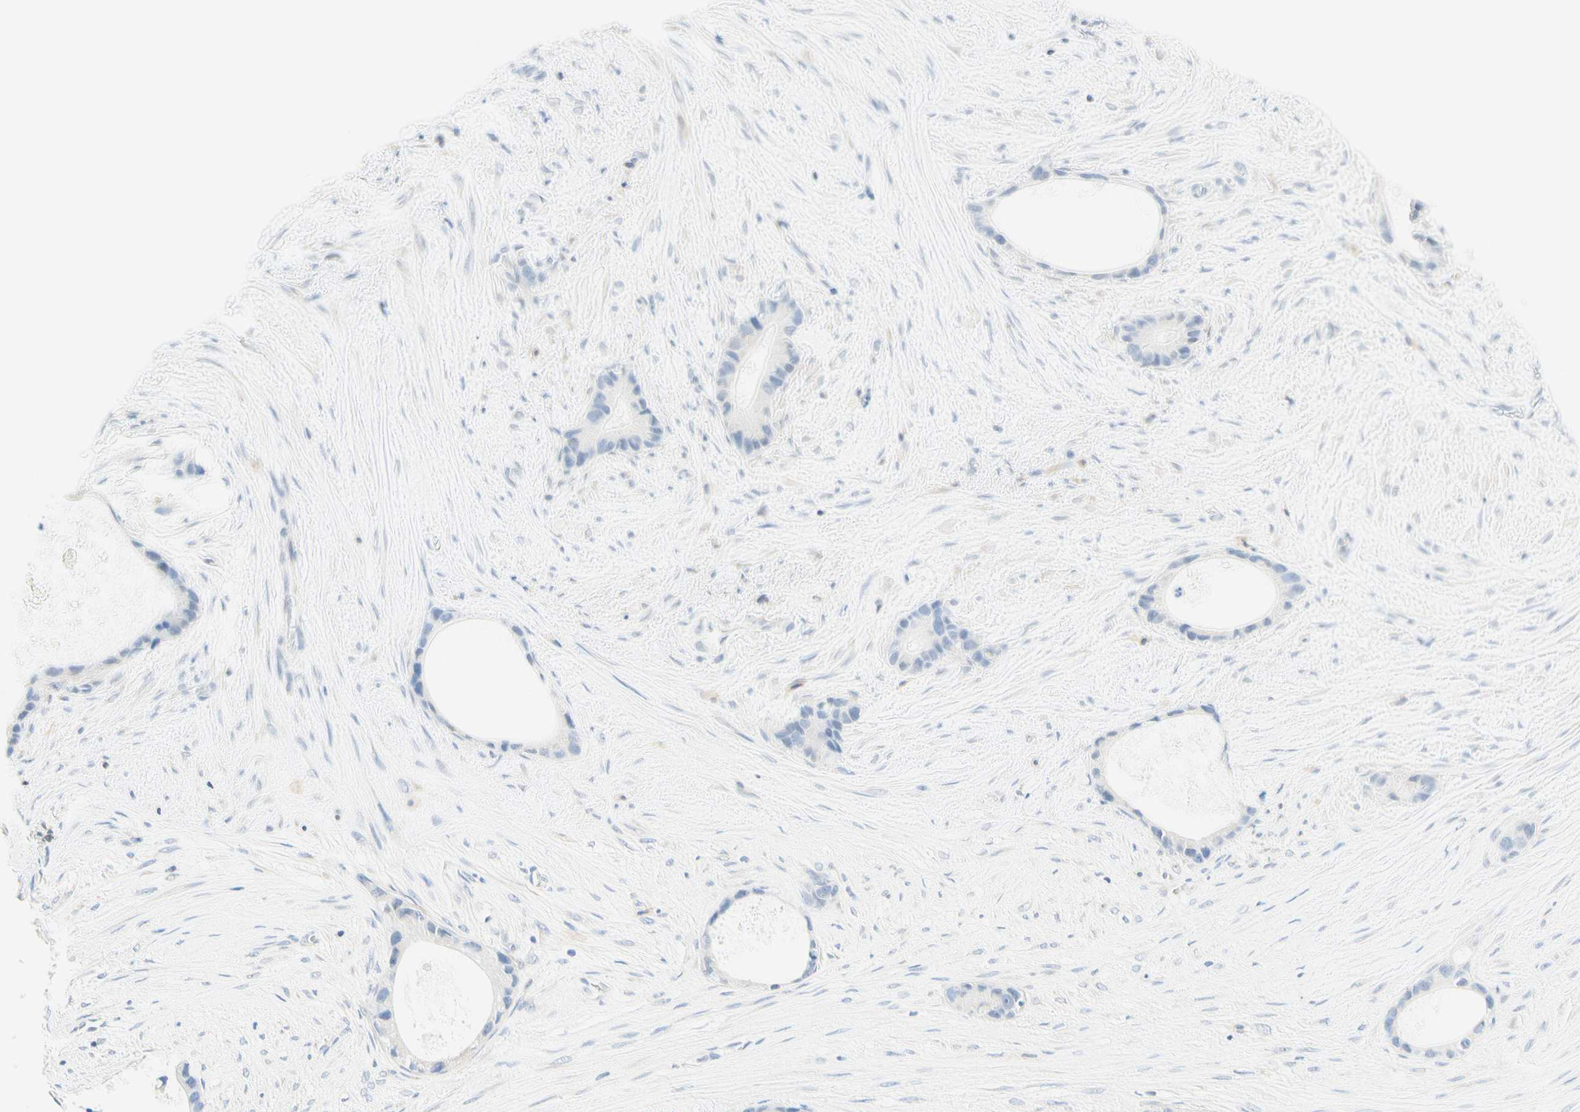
{"staining": {"intensity": "negative", "quantity": "none", "location": "none"}, "tissue": "liver cancer", "cell_type": "Tumor cells", "image_type": "cancer", "snomed": [{"axis": "morphology", "description": "Cholangiocarcinoma"}, {"axis": "topography", "description": "Liver"}], "caption": "Protein analysis of cholangiocarcinoma (liver) exhibits no significant expression in tumor cells.", "gene": "LAT", "patient": {"sex": "female", "age": 55}}